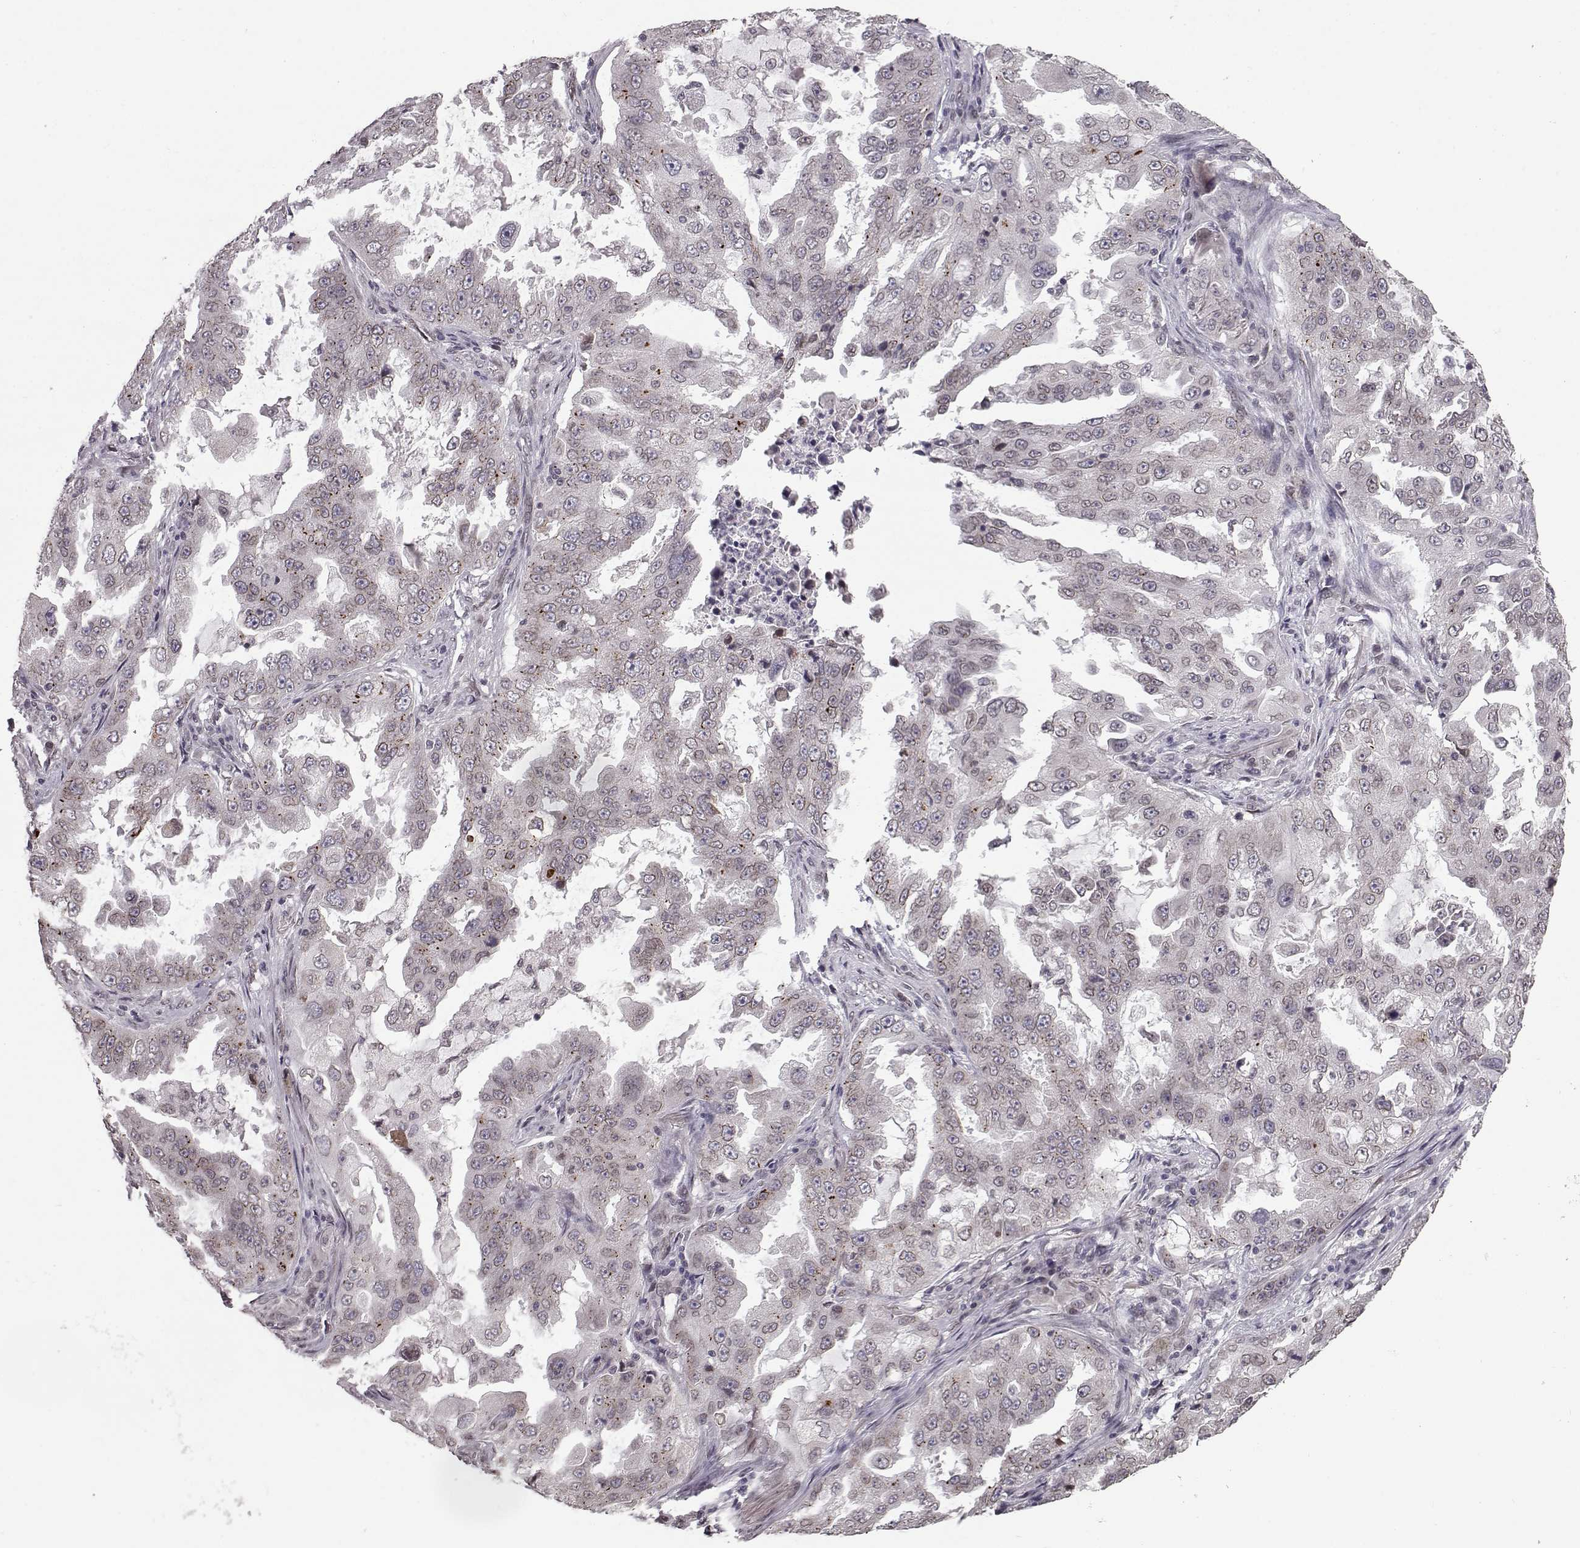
{"staining": {"intensity": "weak", "quantity": "25%-75%", "location": "cytoplasmic/membranous,nuclear"}, "tissue": "lung cancer", "cell_type": "Tumor cells", "image_type": "cancer", "snomed": [{"axis": "morphology", "description": "Adenocarcinoma, NOS"}, {"axis": "topography", "description": "Lung"}], "caption": "Immunohistochemistry (IHC) (DAB) staining of human adenocarcinoma (lung) demonstrates weak cytoplasmic/membranous and nuclear protein positivity in approximately 25%-75% of tumor cells.", "gene": "NUP37", "patient": {"sex": "female", "age": 61}}